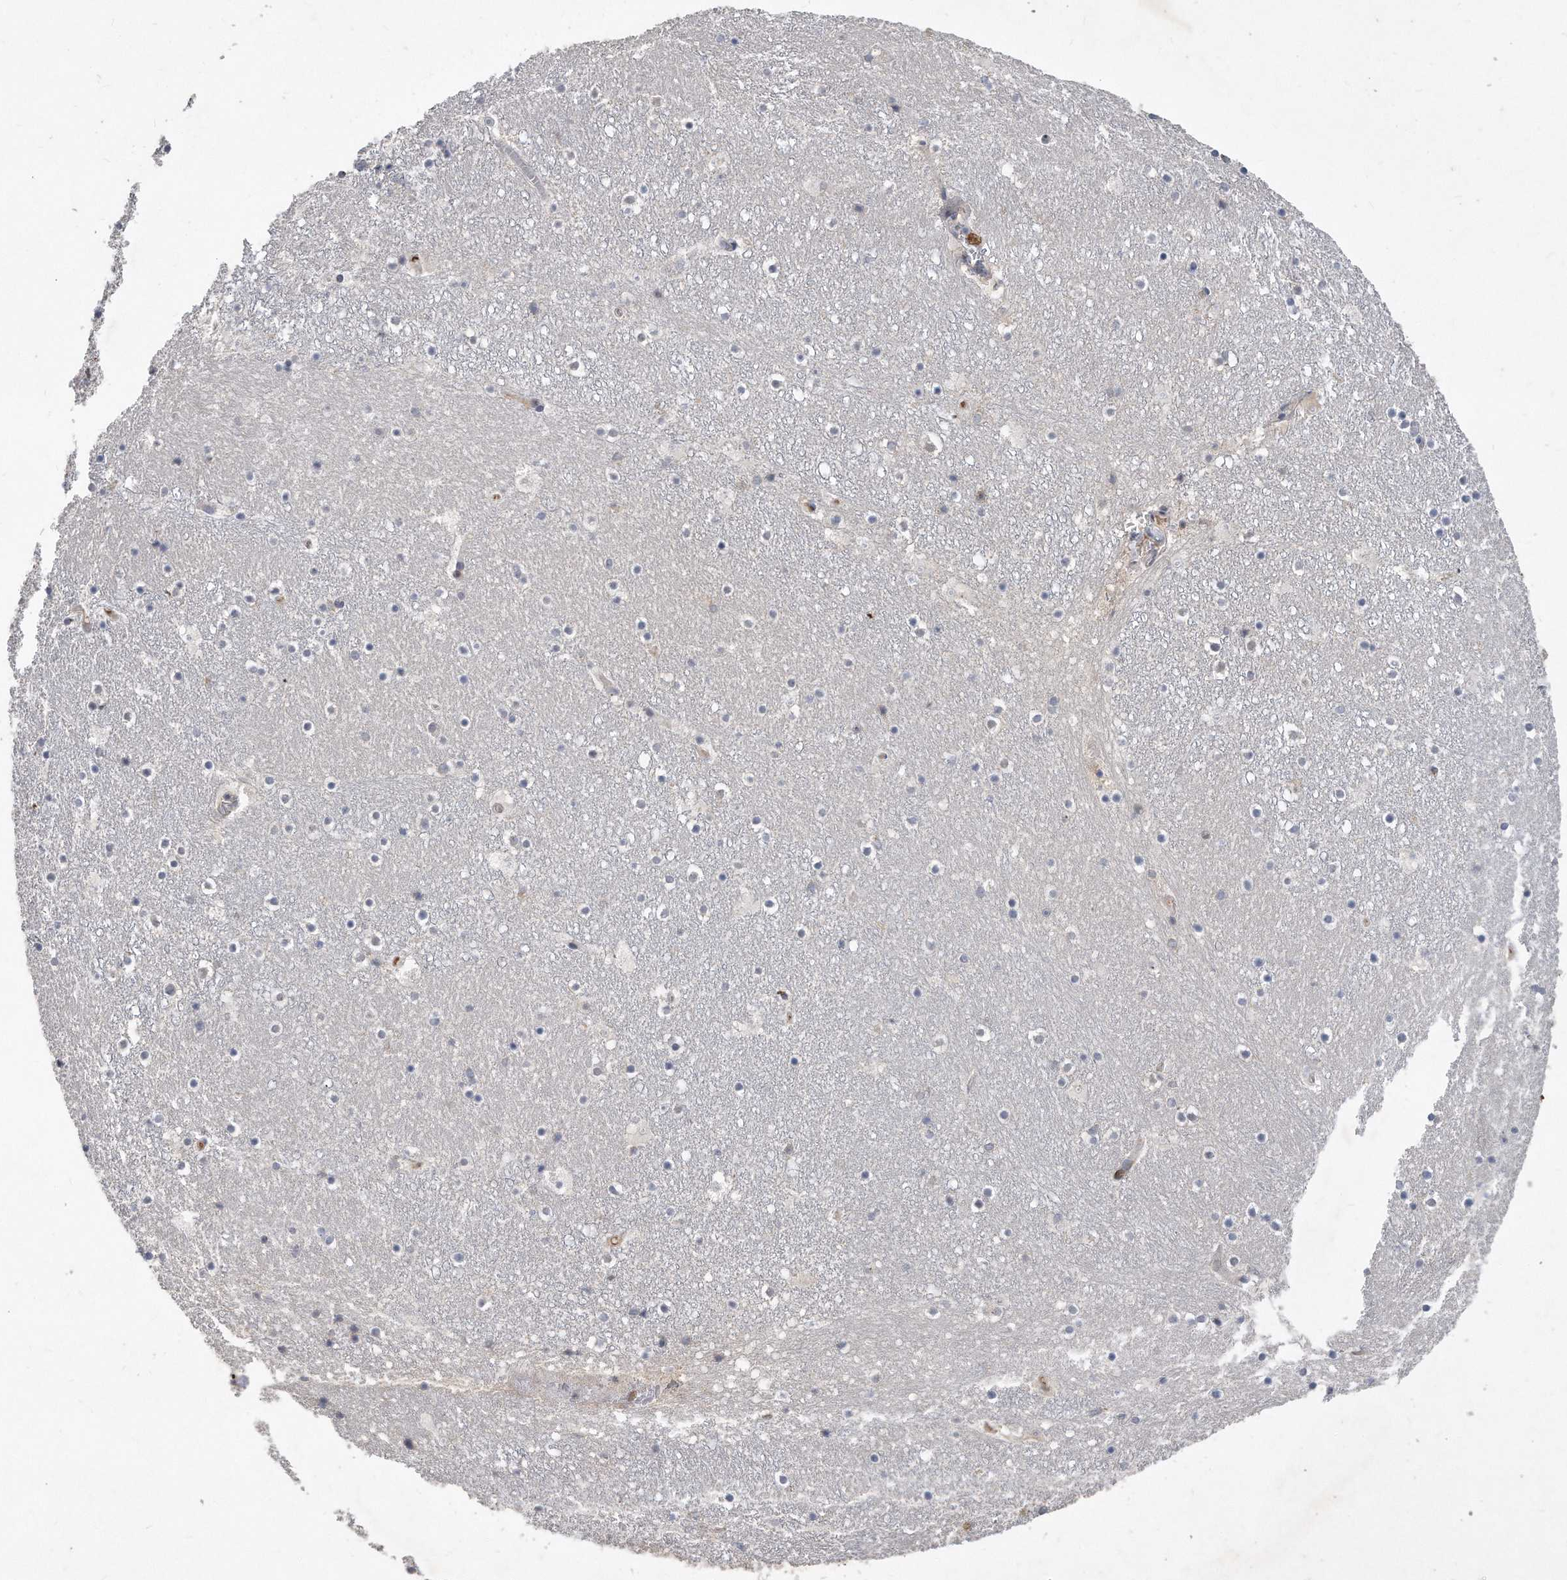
{"staining": {"intensity": "negative", "quantity": "none", "location": "none"}, "tissue": "caudate", "cell_type": "Glial cells", "image_type": "normal", "snomed": [{"axis": "morphology", "description": "Normal tissue, NOS"}, {"axis": "topography", "description": "Lateral ventricle wall"}], "caption": "IHC histopathology image of unremarkable caudate: human caudate stained with DAB exhibits no significant protein staining in glial cells.", "gene": "HOMER3", "patient": {"sex": "male", "age": 45}}